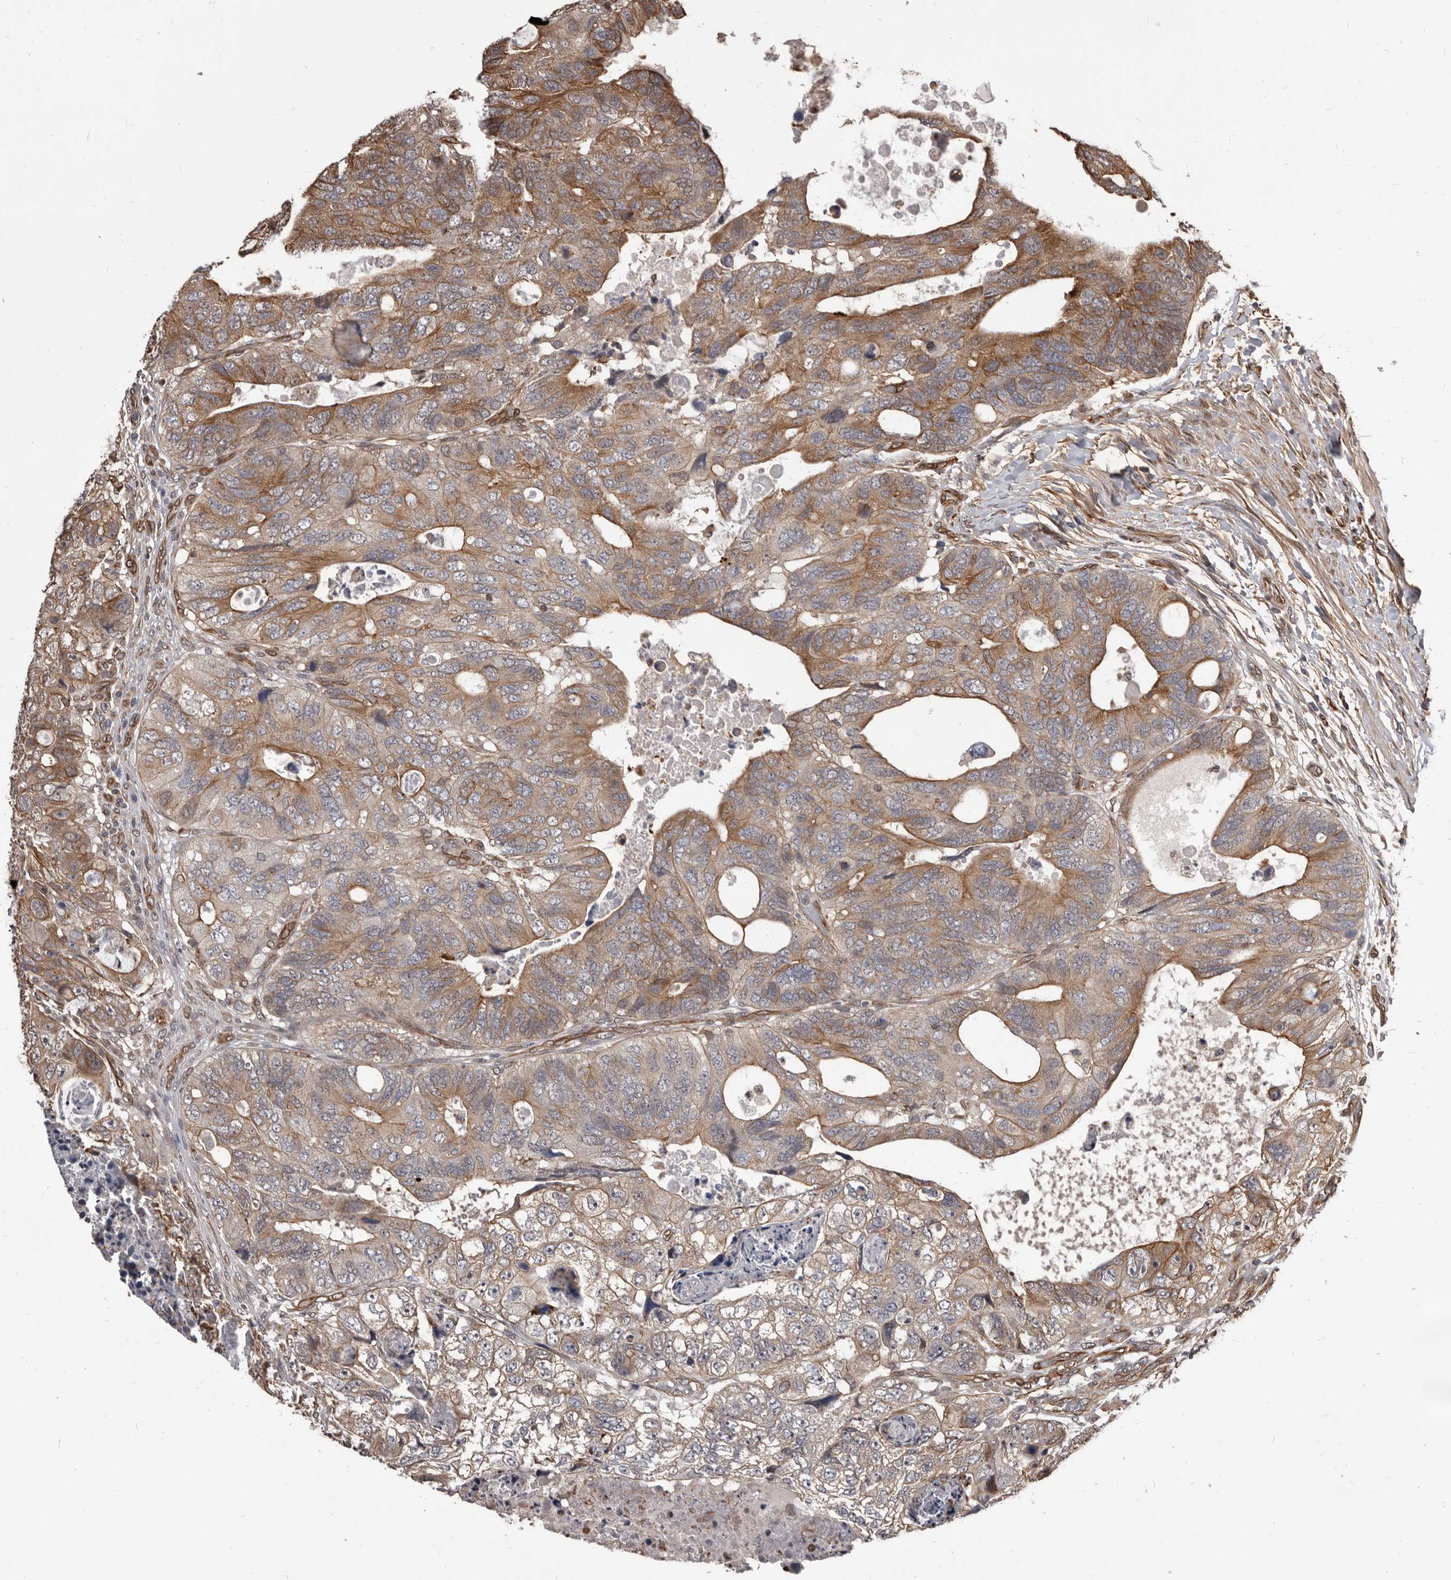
{"staining": {"intensity": "moderate", "quantity": "25%-75%", "location": "cytoplasmic/membranous"}, "tissue": "colorectal cancer", "cell_type": "Tumor cells", "image_type": "cancer", "snomed": [{"axis": "morphology", "description": "Adenocarcinoma, NOS"}, {"axis": "topography", "description": "Rectum"}], "caption": "Immunohistochemical staining of colorectal cancer (adenocarcinoma) exhibits medium levels of moderate cytoplasmic/membranous protein staining in about 25%-75% of tumor cells. Using DAB (3,3'-diaminobenzidine) (brown) and hematoxylin (blue) stains, captured at high magnification using brightfield microscopy.", "gene": "ADAMTS20", "patient": {"sex": "male", "age": 59}}